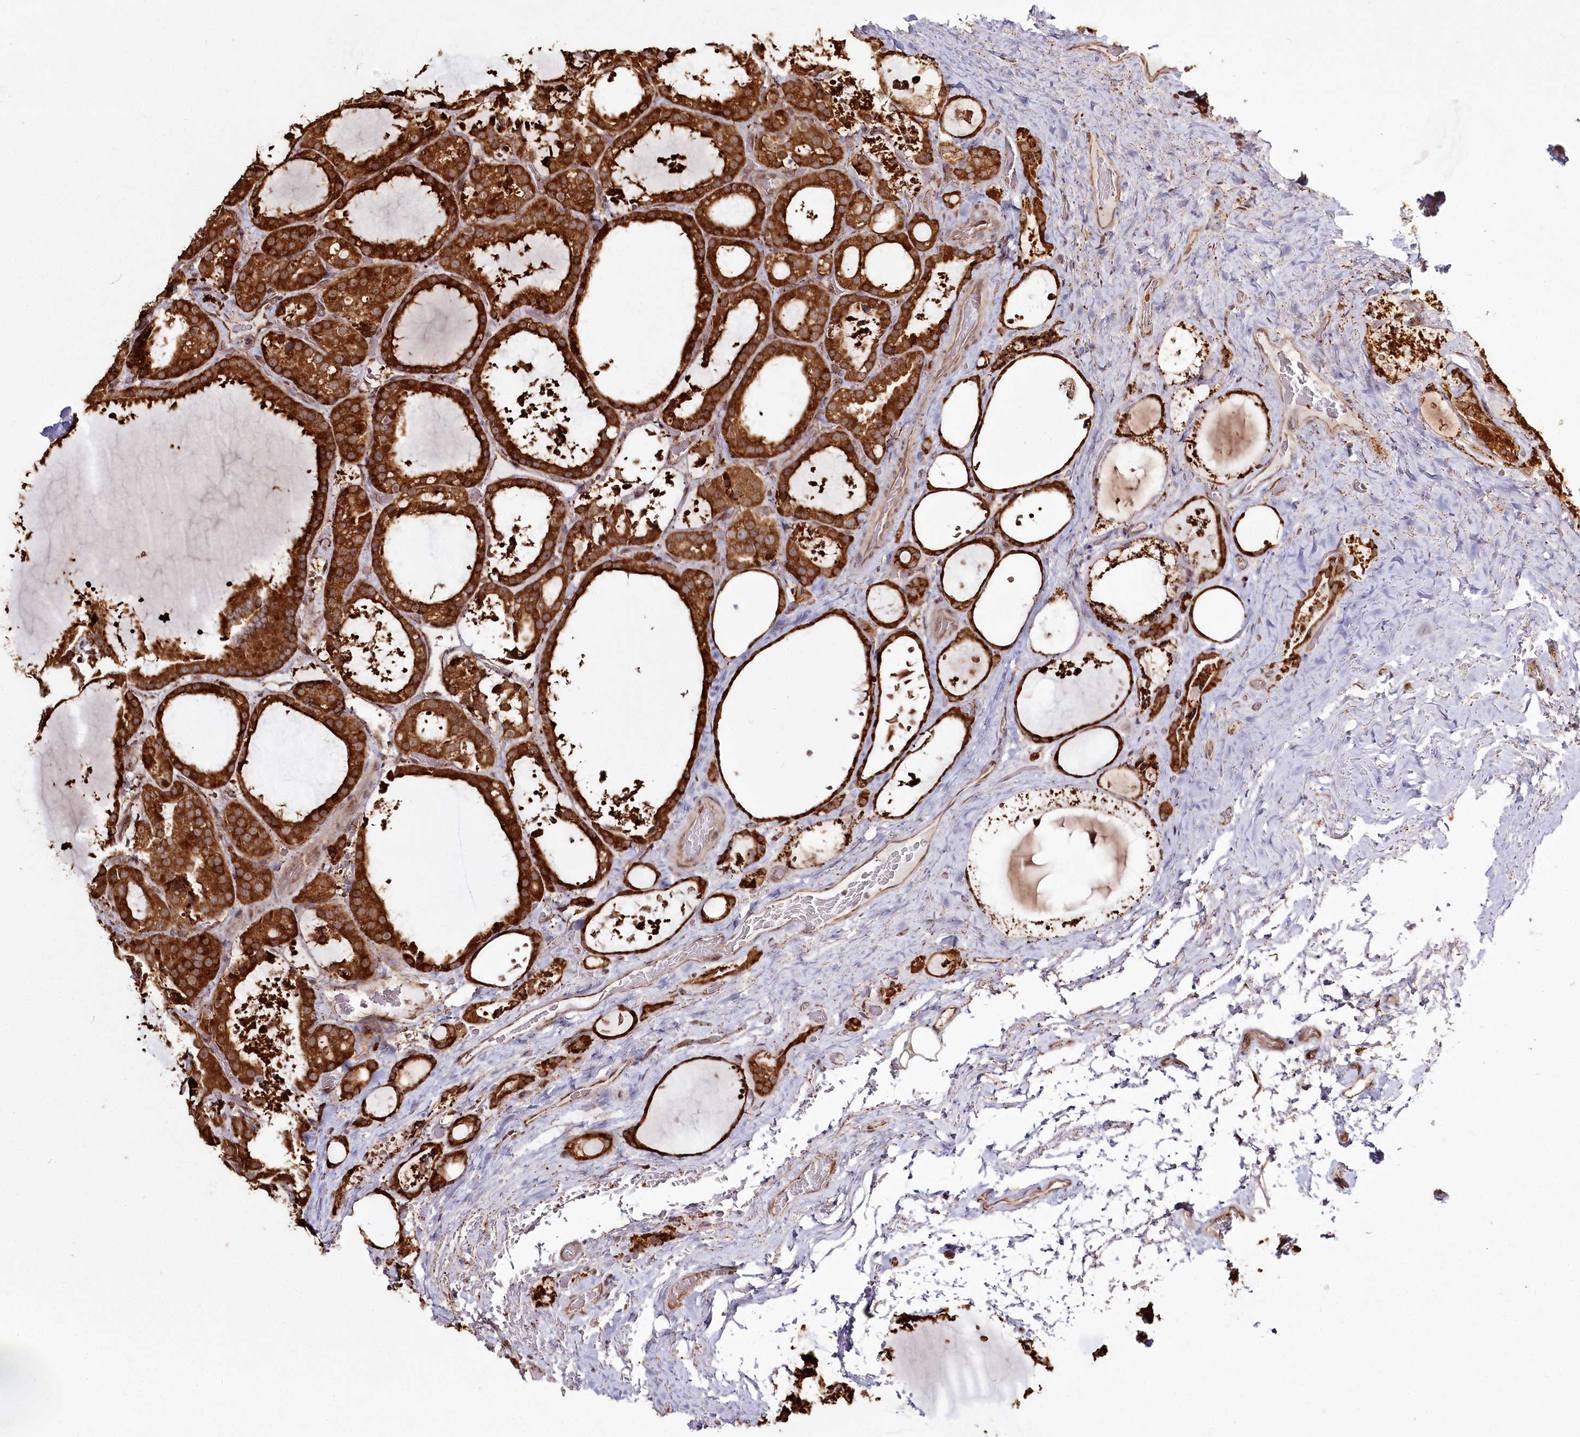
{"staining": {"intensity": "strong", "quantity": ">75%", "location": "cytoplasmic/membranous"}, "tissue": "thyroid cancer", "cell_type": "Tumor cells", "image_type": "cancer", "snomed": [{"axis": "morphology", "description": "Papillary adenocarcinoma, NOS"}, {"axis": "topography", "description": "Thyroid gland"}], "caption": "This image demonstrates immunohistochemistry staining of thyroid cancer (papillary adenocarcinoma), with high strong cytoplasmic/membranous expression in approximately >75% of tumor cells.", "gene": "FAM13A", "patient": {"sex": "male", "age": 77}}